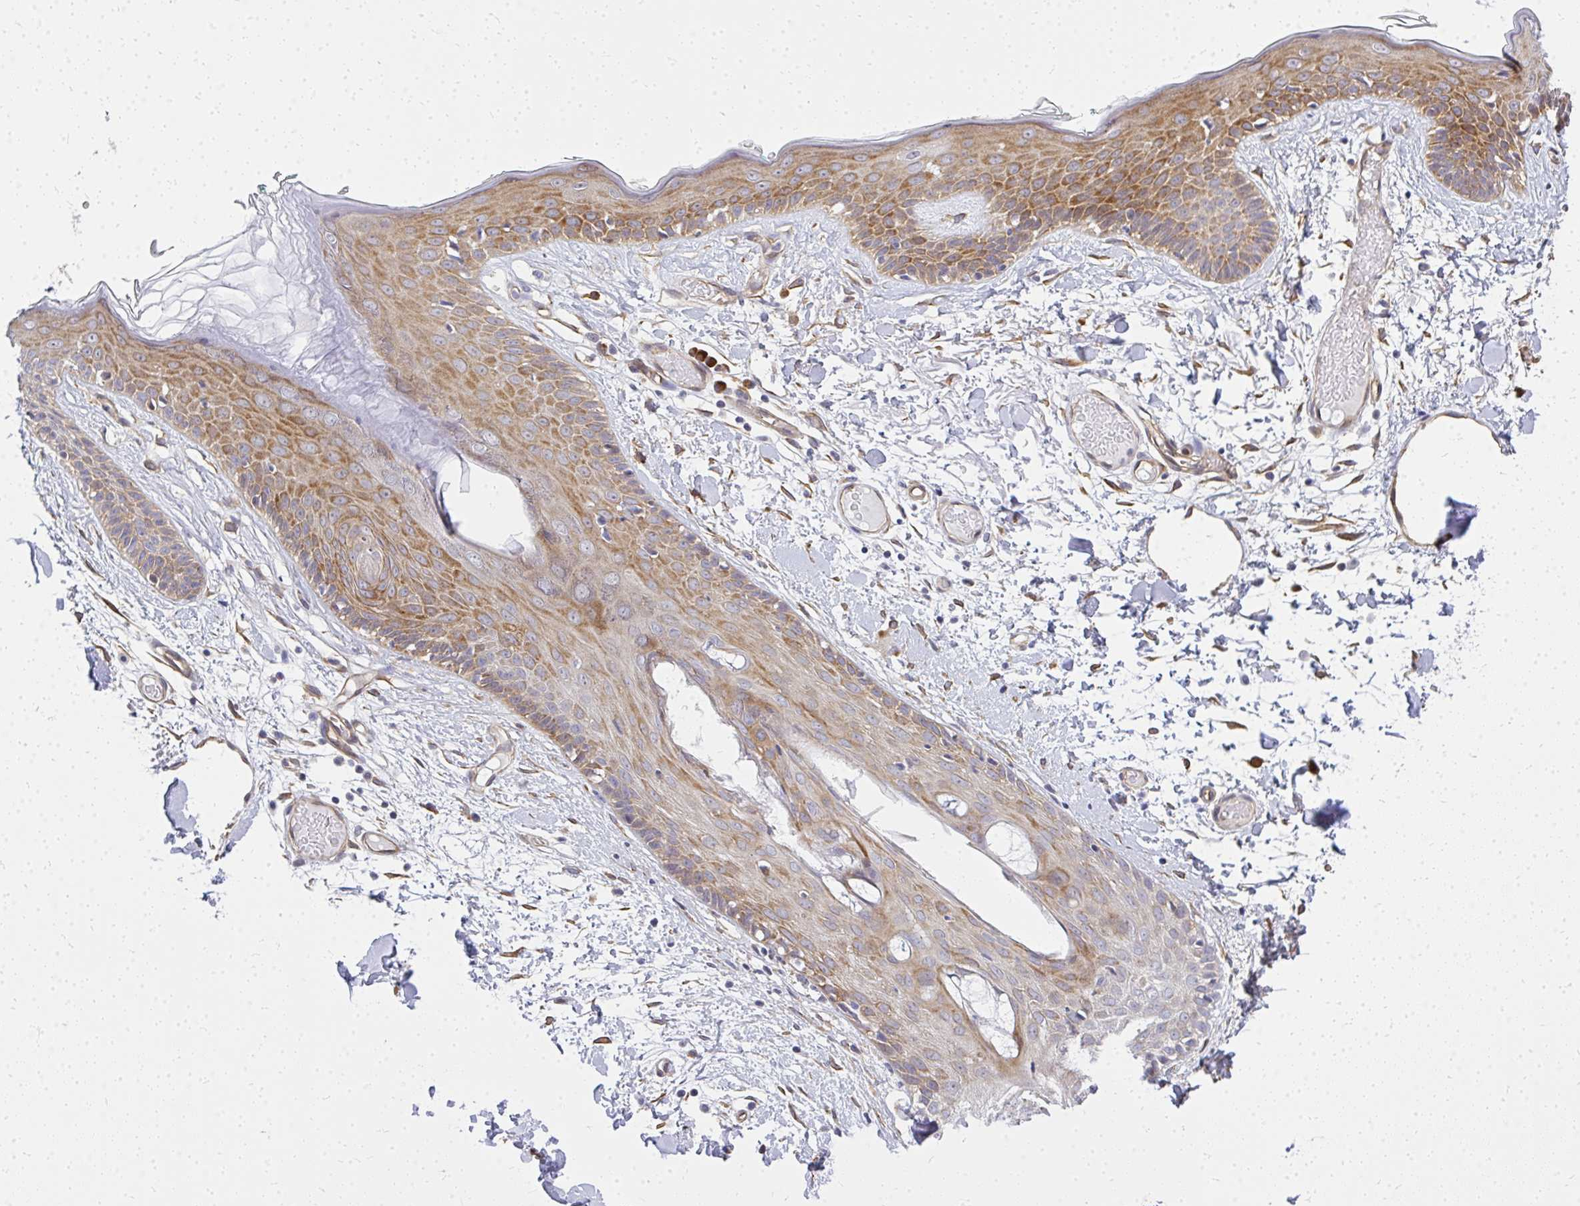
{"staining": {"intensity": "moderate", "quantity": ">75%", "location": "cytoplasmic/membranous"}, "tissue": "skin", "cell_type": "Fibroblasts", "image_type": "normal", "snomed": [{"axis": "morphology", "description": "Normal tissue, NOS"}, {"axis": "topography", "description": "Skin"}], "caption": "A brown stain shows moderate cytoplasmic/membranous positivity of a protein in fibroblasts of unremarkable skin. Using DAB (brown) and hematoxylin (blue) stains, captured at high magnification using brightfield microscopy.", "gene": "ENSG00000258472", "patient": {"sex": "male", "age": 79}}